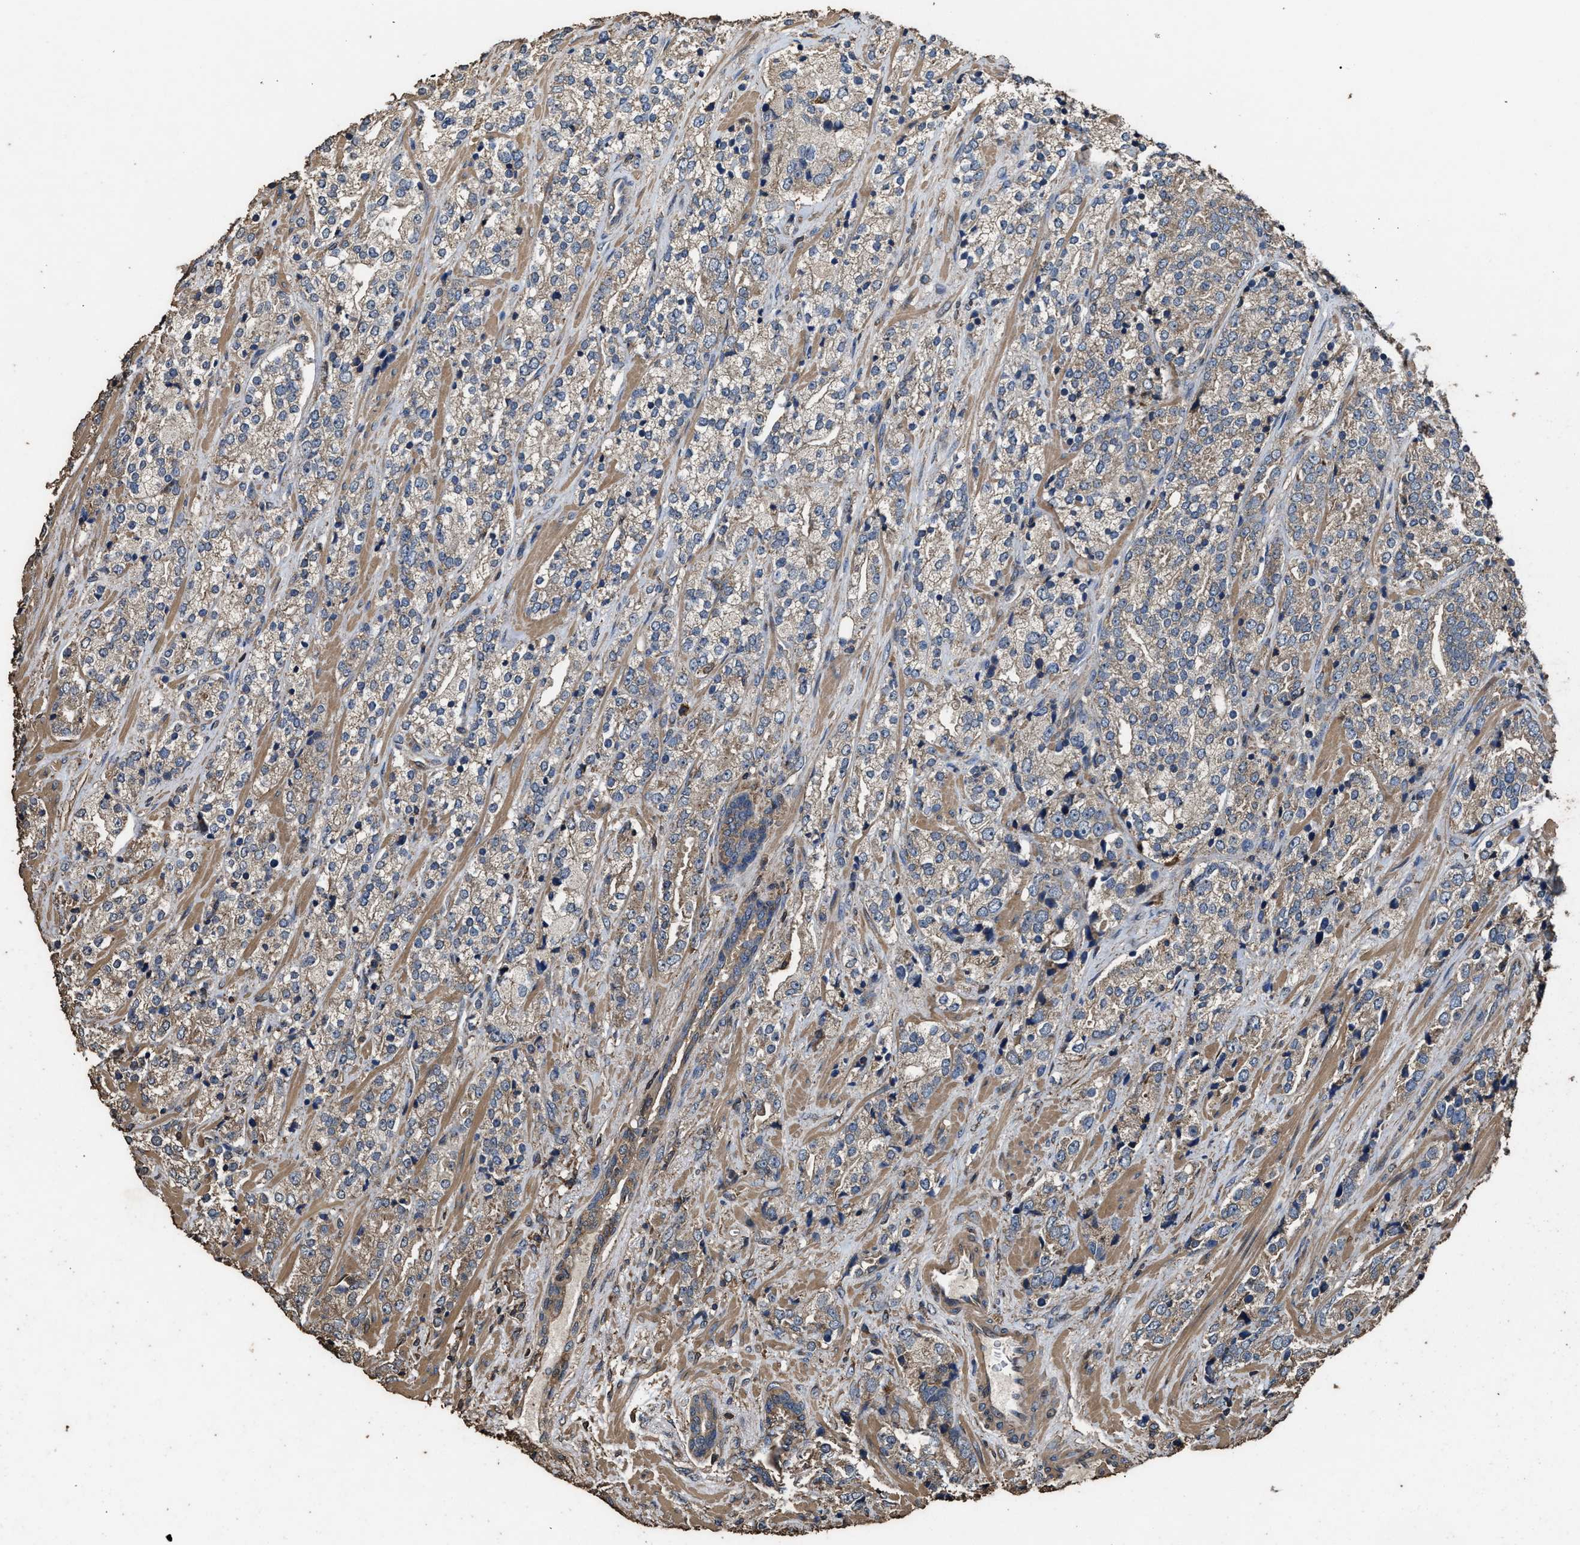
{"staining": {"intensity": "moderate", "quantity": ">75%", "location": "cytoplasmic/membranous"}, "tissue": "prostate cancer", "cell_type": "Tumor cells", "image_type": "cancer", "snomed": [{"axis": "morphology", "description": "Adenocarcinoma, High grade"}, {"axis": "topography", "description": "Prostate"}], "caption": "An IHC histopathology image of neoplastic tissue is shown. Protein staining in brown highlights moderate cytoplasmic/membranous positivity in prostate cancer within tumor cells.", "gene": "ZMYND19", "patient": {"sex": "male", "age": 71}}